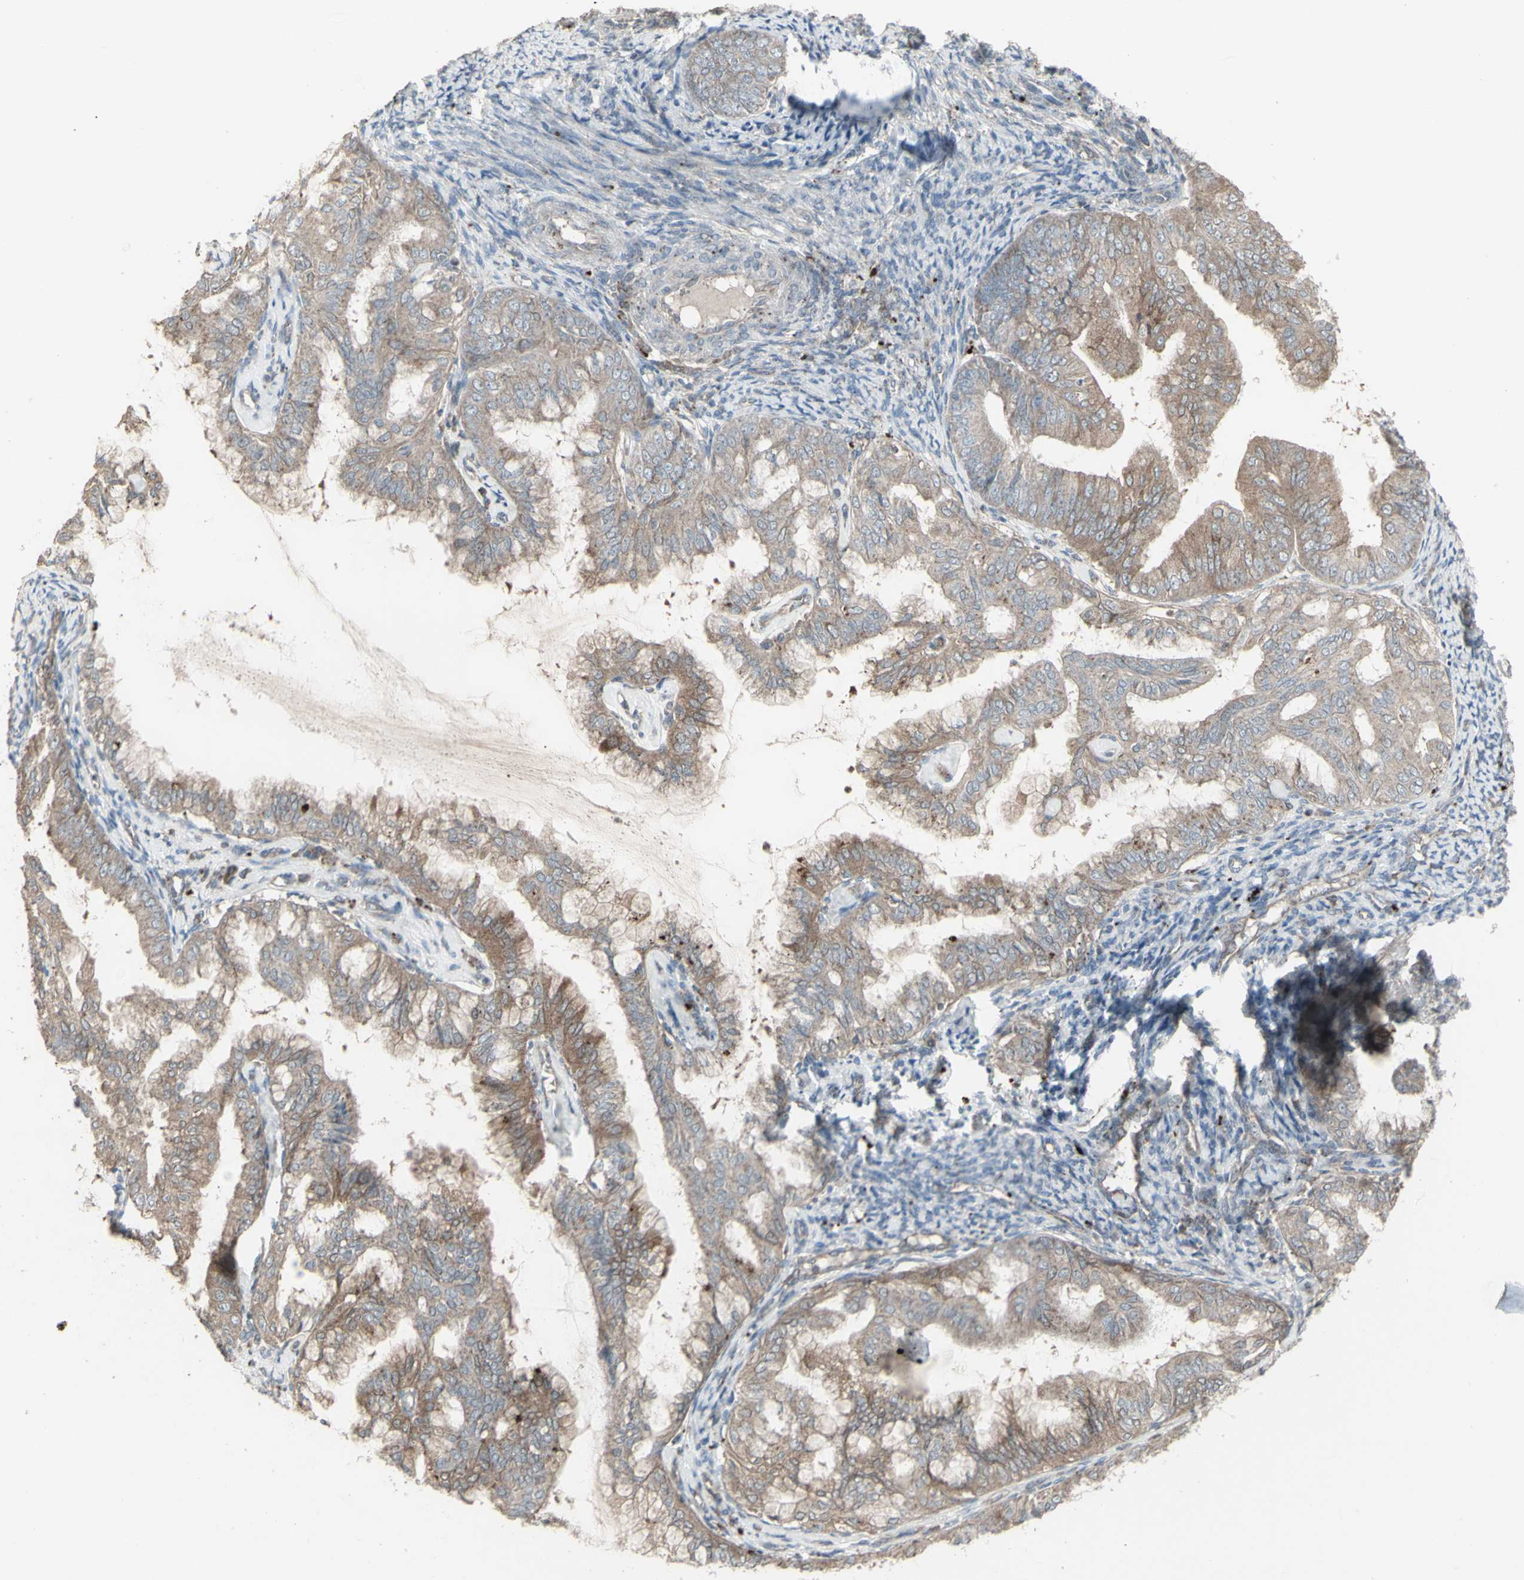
{"staining": {"intensity": "moderate", "quantity": ">75%", "location": "cytoplasmic/membranous"}, "tissue": "endometrial cancer", "cell_type": "Tumor cells", "image_type": "cancer", "snomed": [{"axis": "morphology", "description": "Adenocarcinoma, NOS"}, {"axis": "topography", "description": "Endometrium"}], "caption": "Endometrial cancer (adenocarcinoma) tissue shows moderate cytoplasmic/membranous staining in approximately >75% of tumor cells, visualized by immunohistochemistry.", "gene": "RNASEL", "patient": {"sex": "female", "age": 63}}